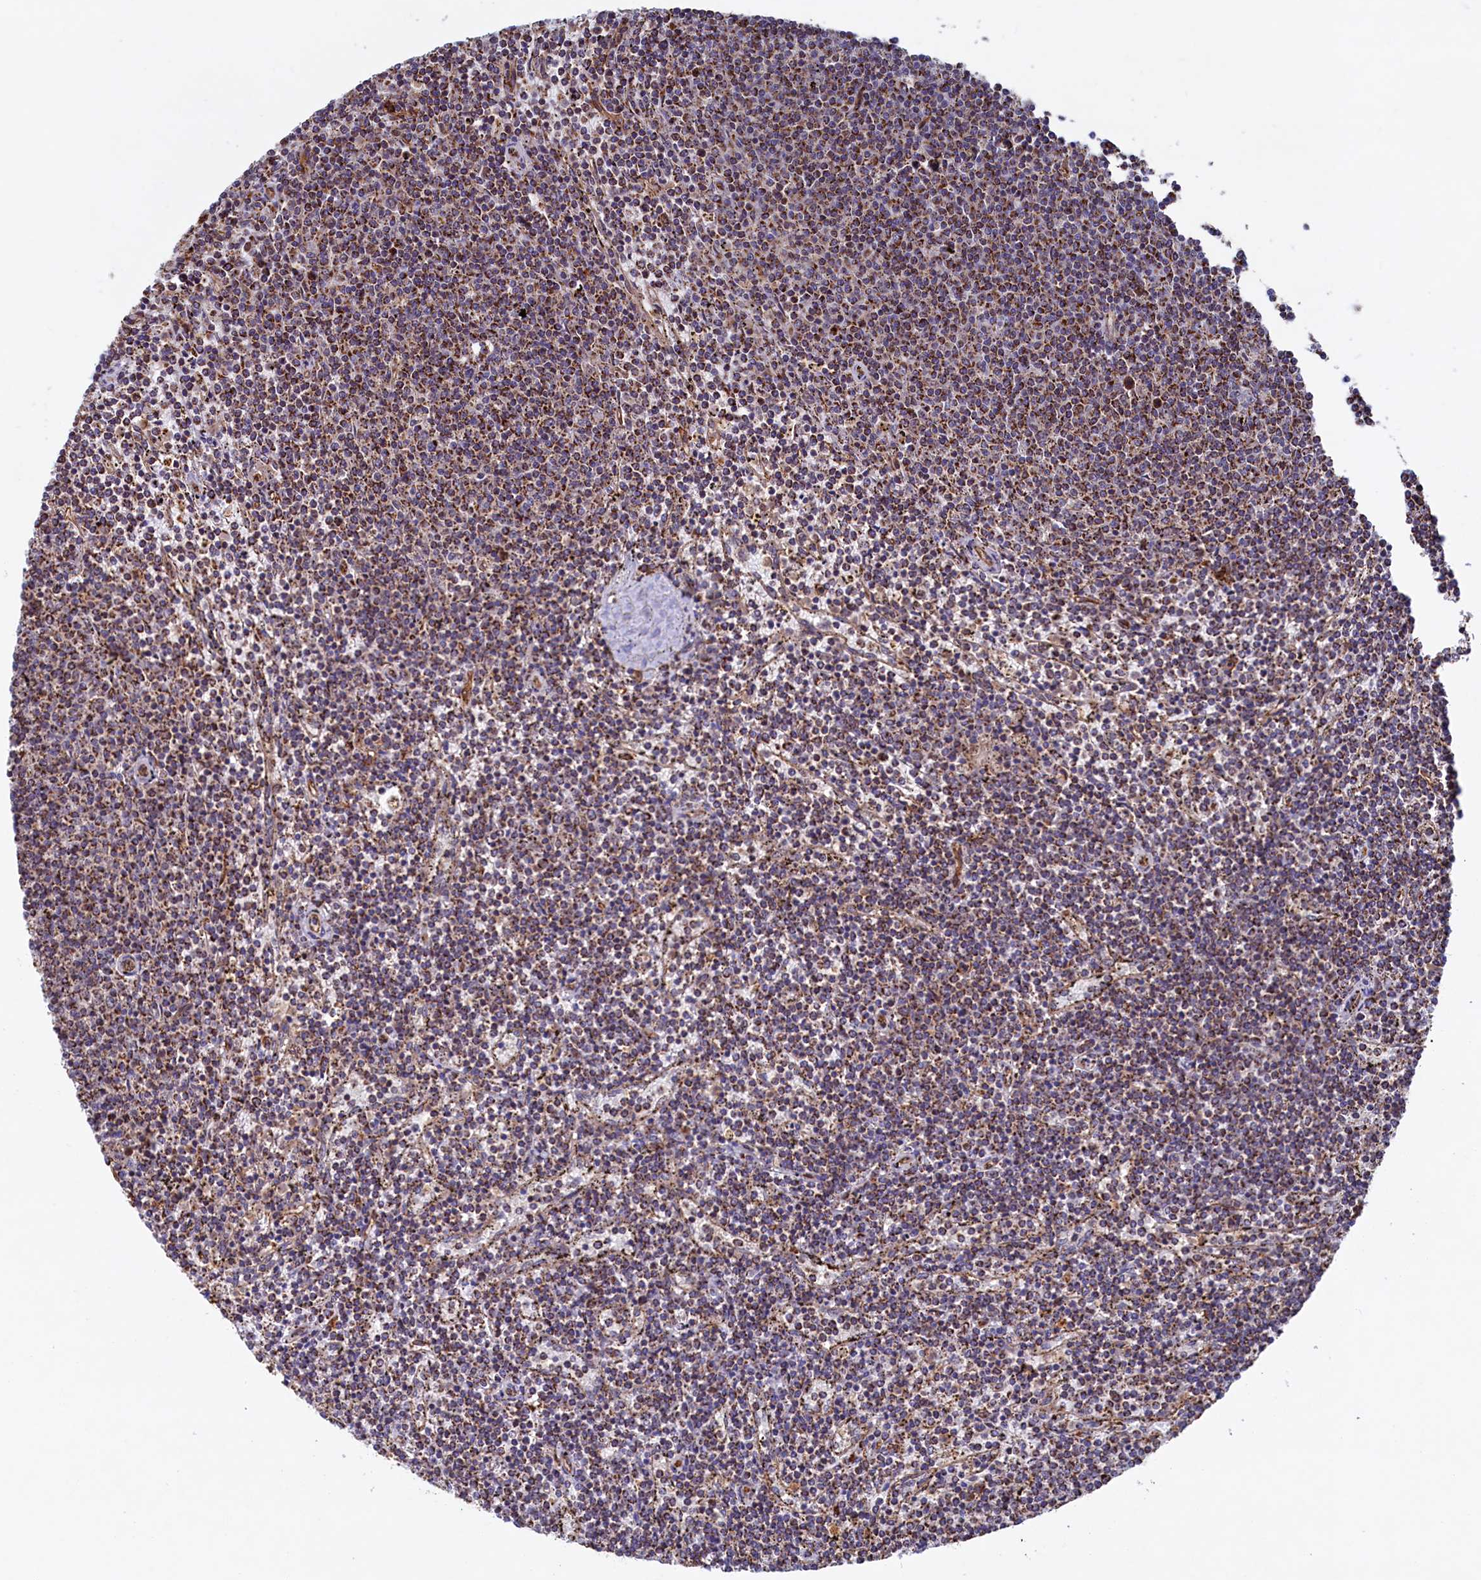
{"staining": {"intensity": "moderate", "quantity": "25%-75%", "location": "cytoplasmic/membranous"}, "tissue": "lymphoma", "cell_type": "Tumor cells", "image_type": "cancer", "snomed": [{"axis": "morphology", "description": "Malignant lymphoma, non-Hodgkin's type, Low grade"}, {"axis": "topography", "description": "Spleen"}], "caption": "IHC (DAB) staining of low-grade malignant lymphoma, non-Hodgkin's type exhibits moderate cytoplasmic/membranous protein expression in about 25%-75% of tumor cells.", "gene": "UBE3B", "patient": {"sex": "female", "age": 50}}